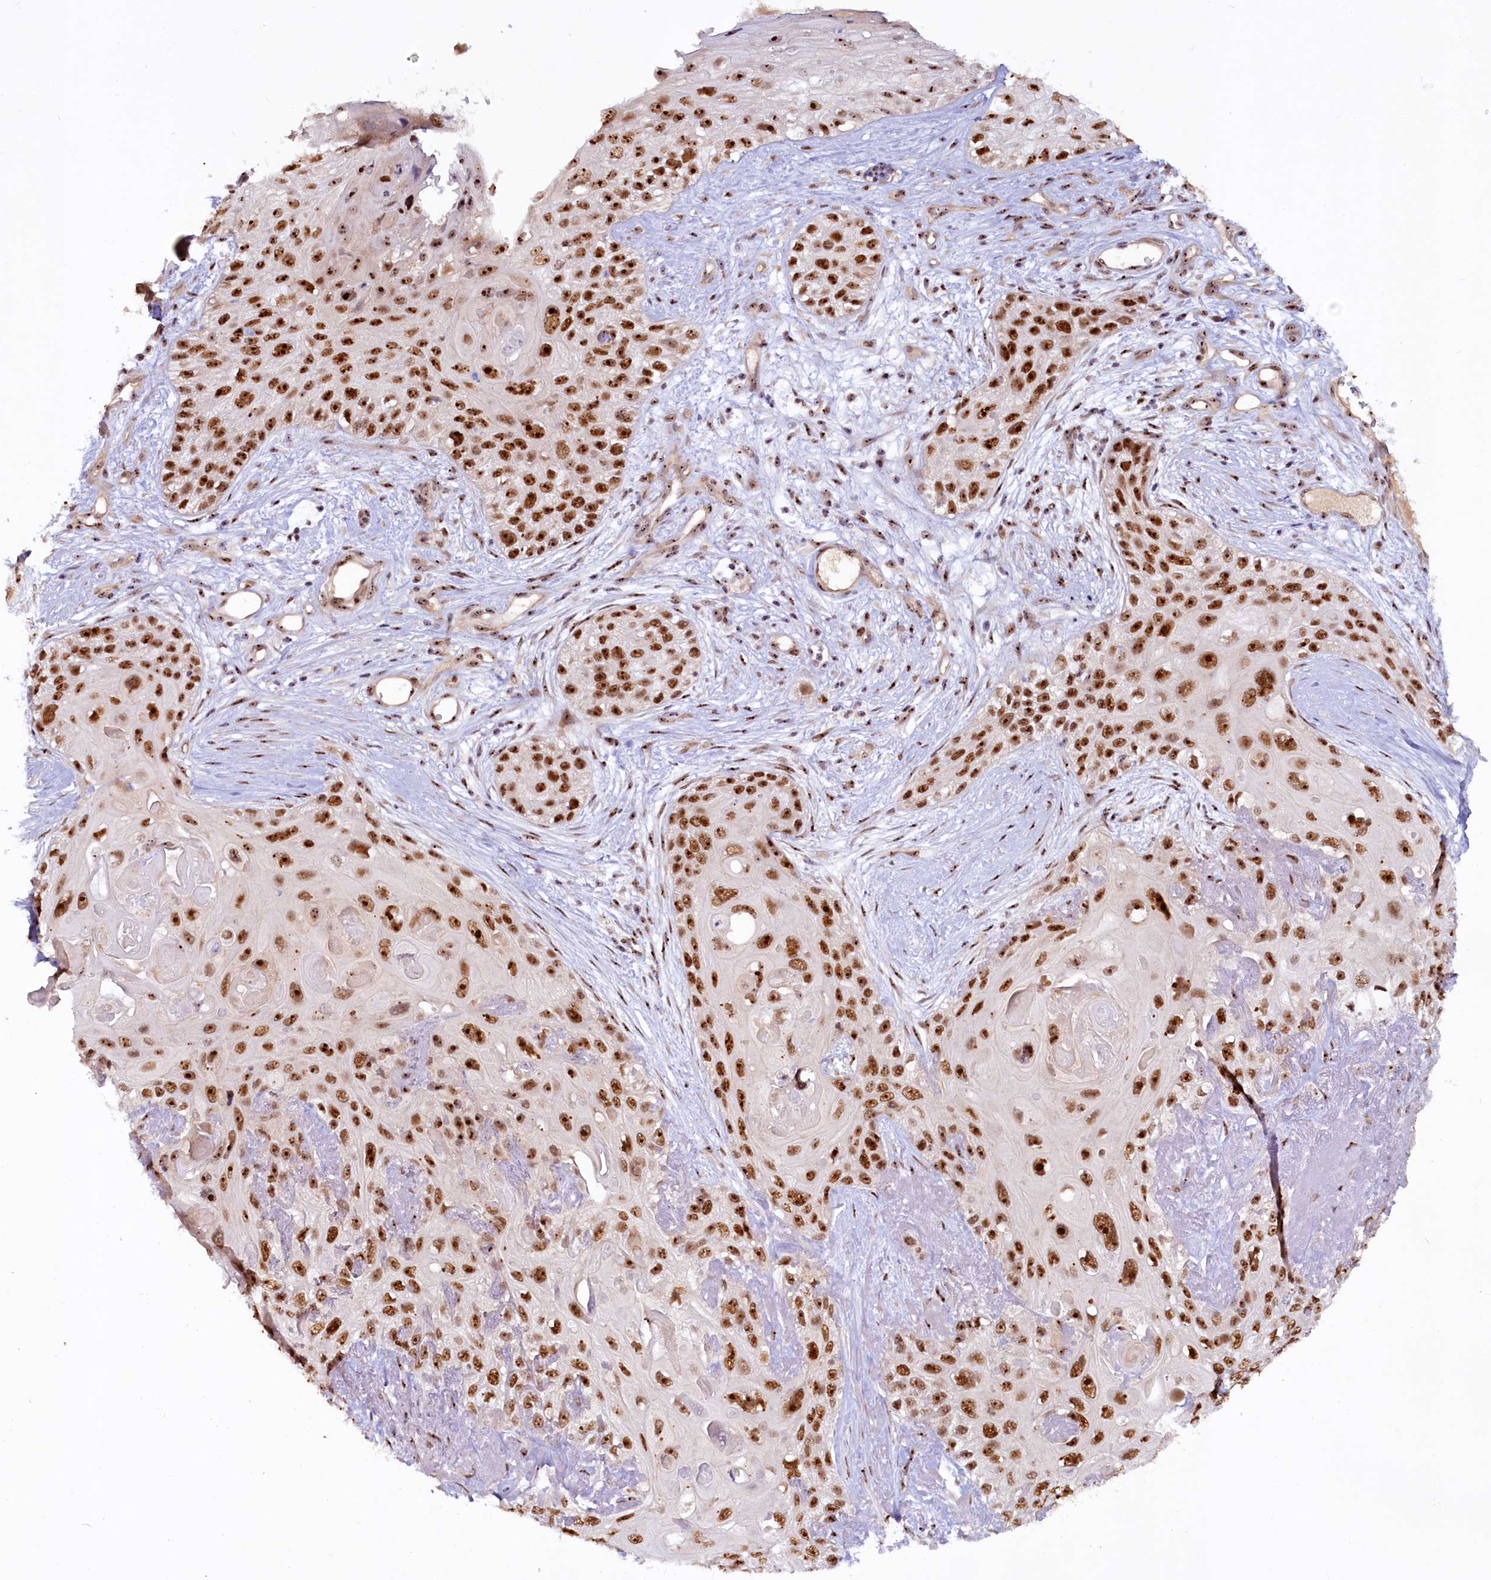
{"staining": {"intensity": "strong", "quantity": ">75%", "location": "nuclear"}, "tissue": "skin cancer", "cell_type": "Tumor cells", "image_type": "cancer", "snomed": [{"axis": "morphology", "description": "Normal tissue, NOS"}, {"axis": "morphology", "description": "Squamous cell carcinoma, NOS"}, {"axis": "topography", "description": "Skin"}], "caption": "Human skin cancer (squamous cell carcinoma) stained with a protein marker shows strong staining in tumor cells.", "gene": "TCOF1", "patient": {"sex": "male", "age": 72}}